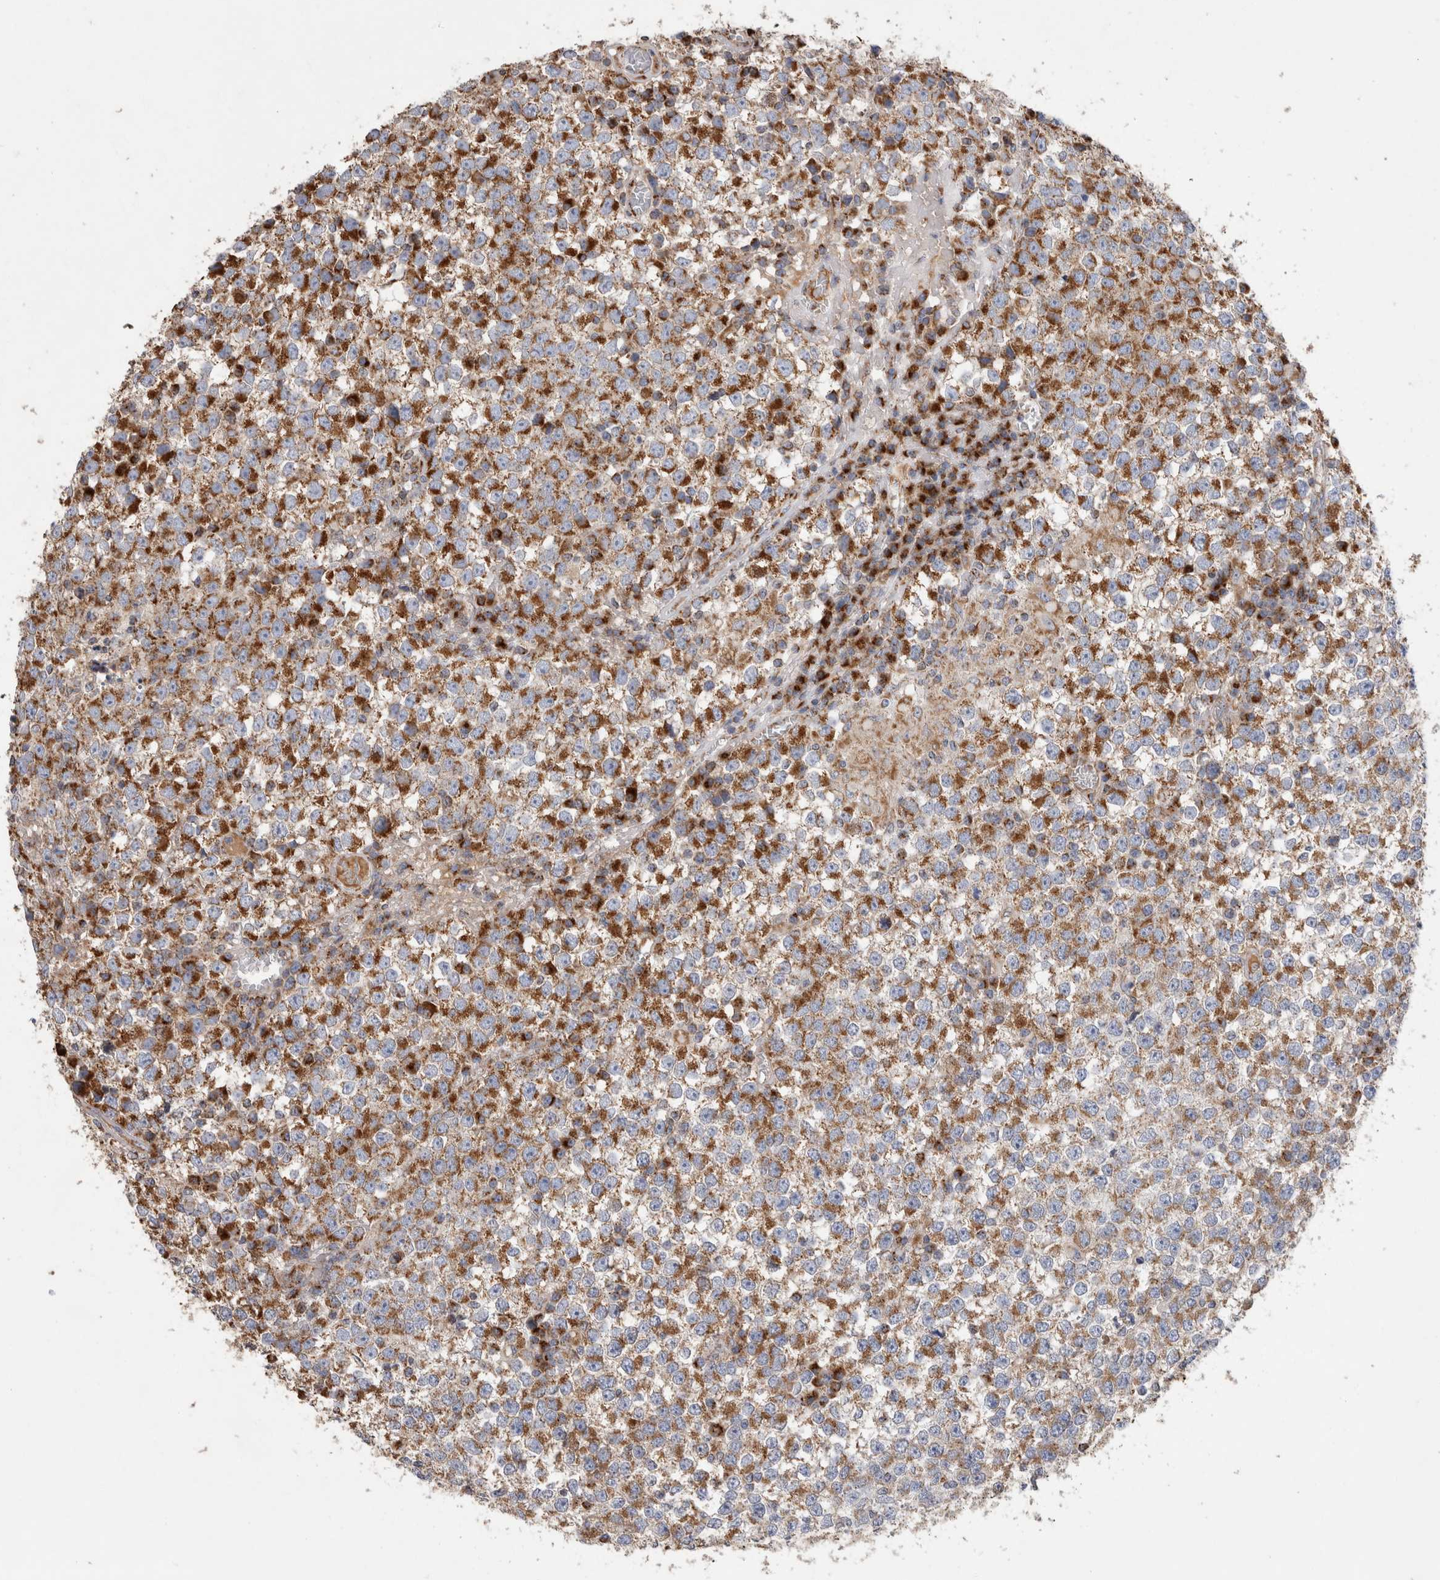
{"staining": {"intensity": "strong", "quantity": ">75%", "location": "cytoplasmic/membranous"}, "tissue": "testis cancer", "cell_type": "Tumor cells", "image_type": "cancer", "snomed": [{"axis": "morphology", "description": "Seminoma, NOS"}, {"axis": "topography", "description": "Testis"}], "caption": "This is a micrograph of immunohistochemistry staining of seminoma (testis), which shows strong expression in the cytoplasmic/membranous of tumor cells.", "gene": "IARS2", "patient": {"sex": "male", "age": 65}}